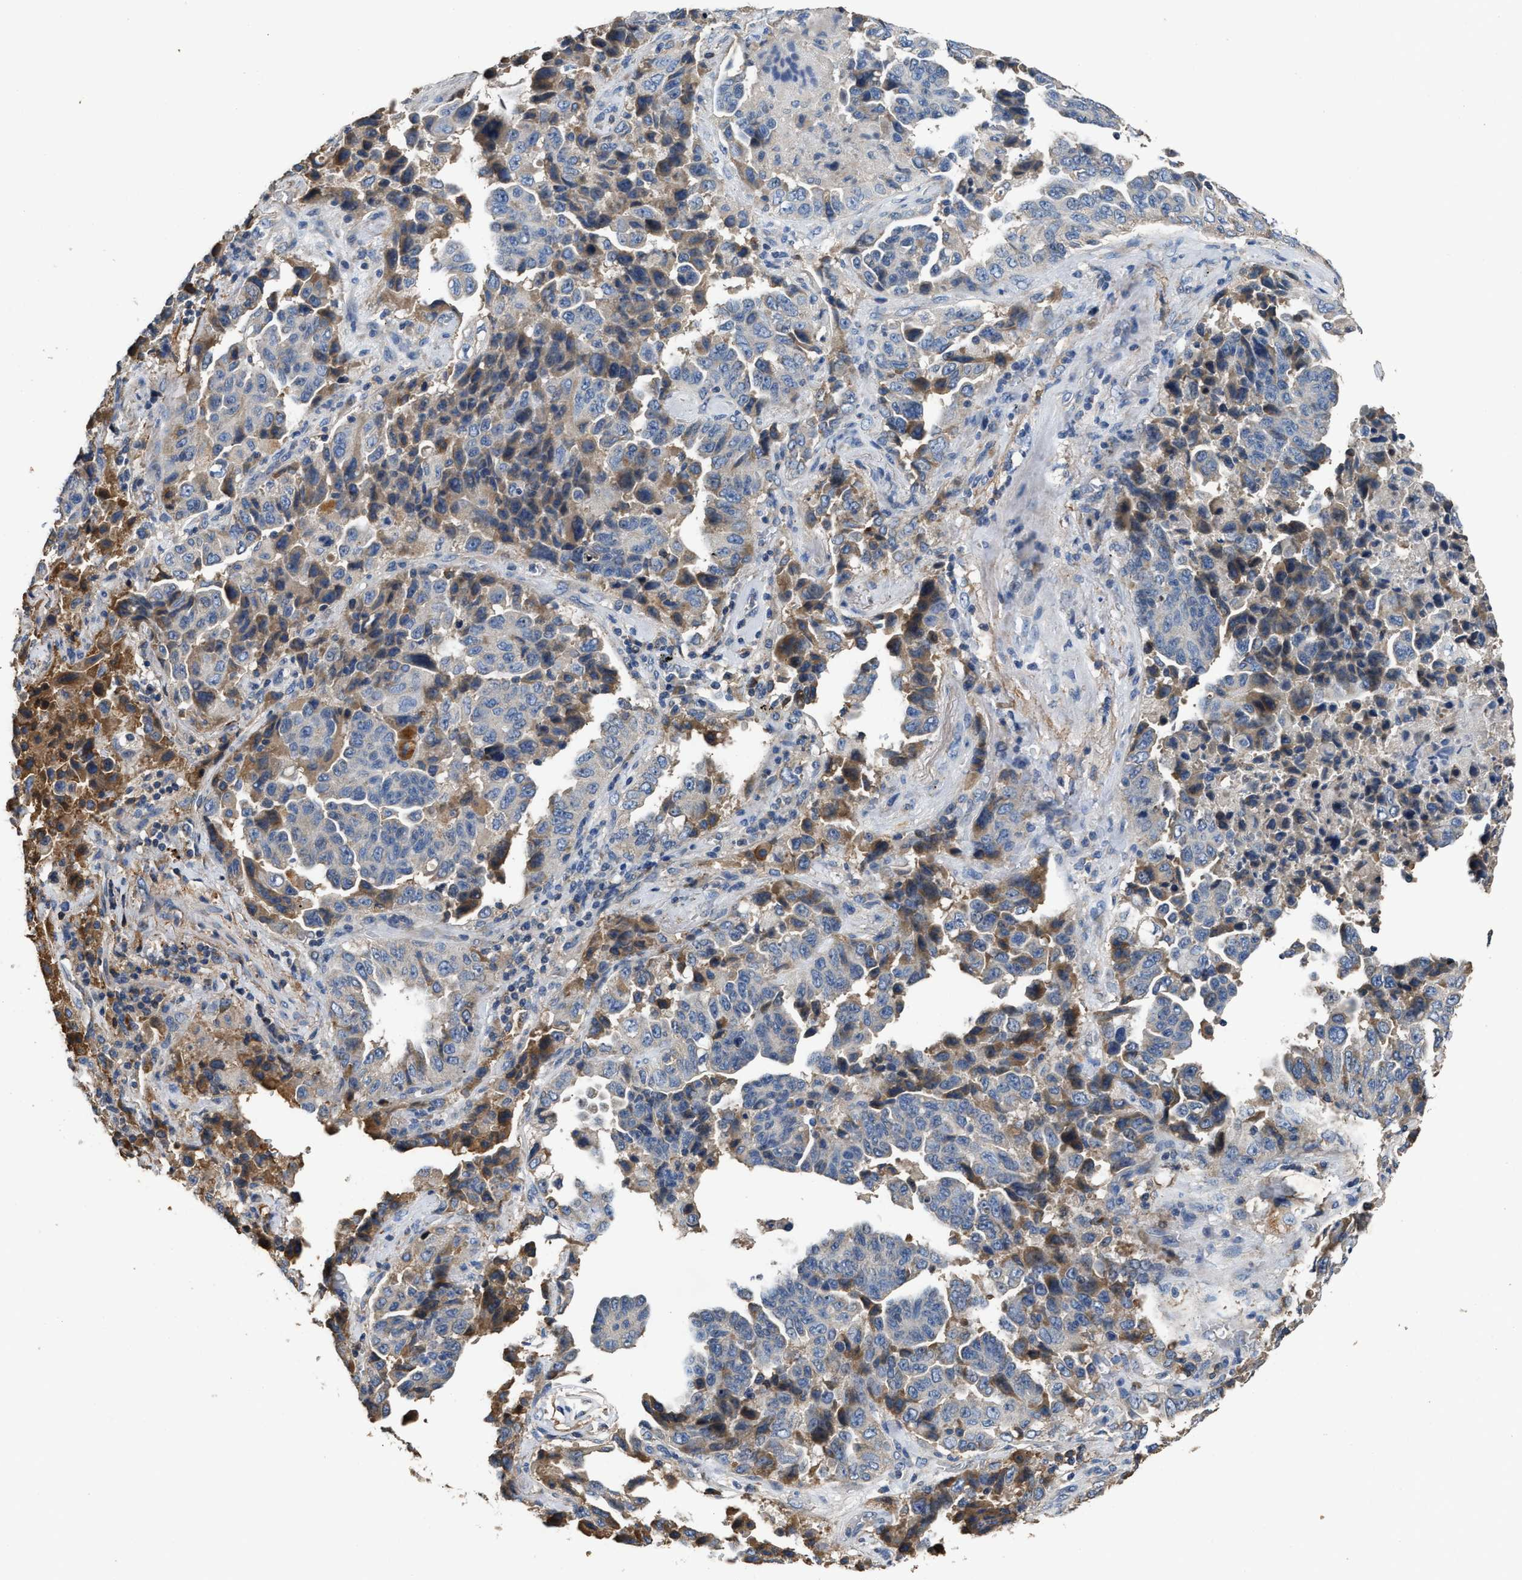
{"staining": {"intensity": "moderate", "quantity": "<25%", "location": "cytoplasmic/membranous"}, "tissue": "lung cancer", "cell_type": "Tumor cells", "image_type": "cancer", "snomed": [{"axis": "morphology", "description": "Adenocarcinoma, NOS"}, {"axis": "topography", "description": "Lung"}], "caption": "The photomicrograph shows staining of lung cancer, revealing moderate cytoplasmic/membranous protein staining (brown color) within tumor cells.", "gene": "C3", "patient": {"sex": "female", "age": 51}}